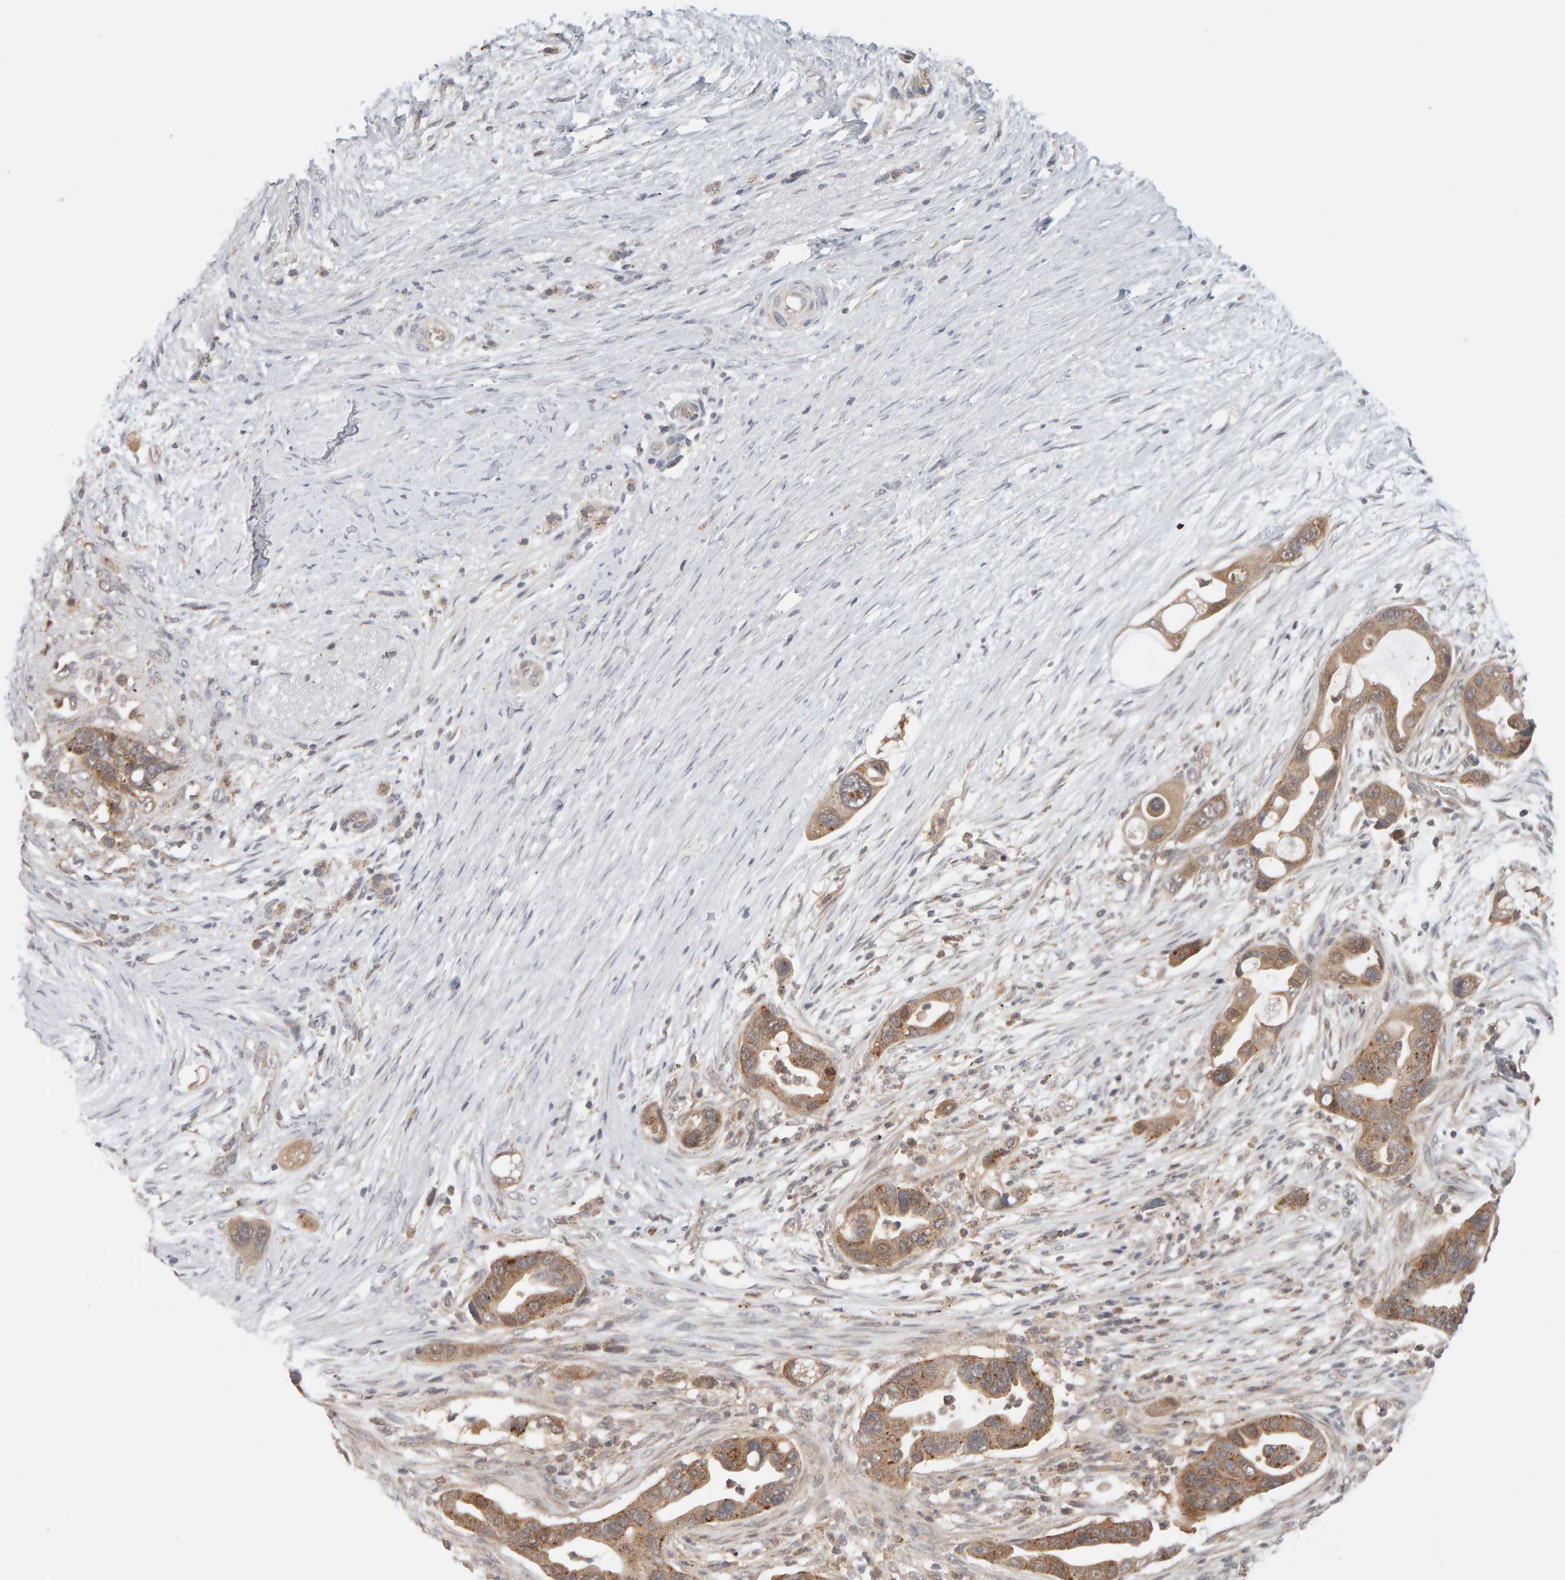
{"staining": {"intensity": "moderate", "quantity": ">75%", "location": "cytoplasmic/membranous"}, "tissue": "pancreatic cancer", "cell_type": "Tumor cells", "image_type": "cancer", "snomed": [{"axis": "morphology", "description": "Adenocarcinoma, NOS"}, {"axis": "topography", "description": "Pancreas"}], "caption": "Adenocarcinoma (pancreatic) was stained to show a protein in brown. There is medium levels of moderate cytoplasmic/membranous expression in about >75% of tumor cells.", "gene": "DNAJC7", "patient": {"sex": "female", "age": 72}}